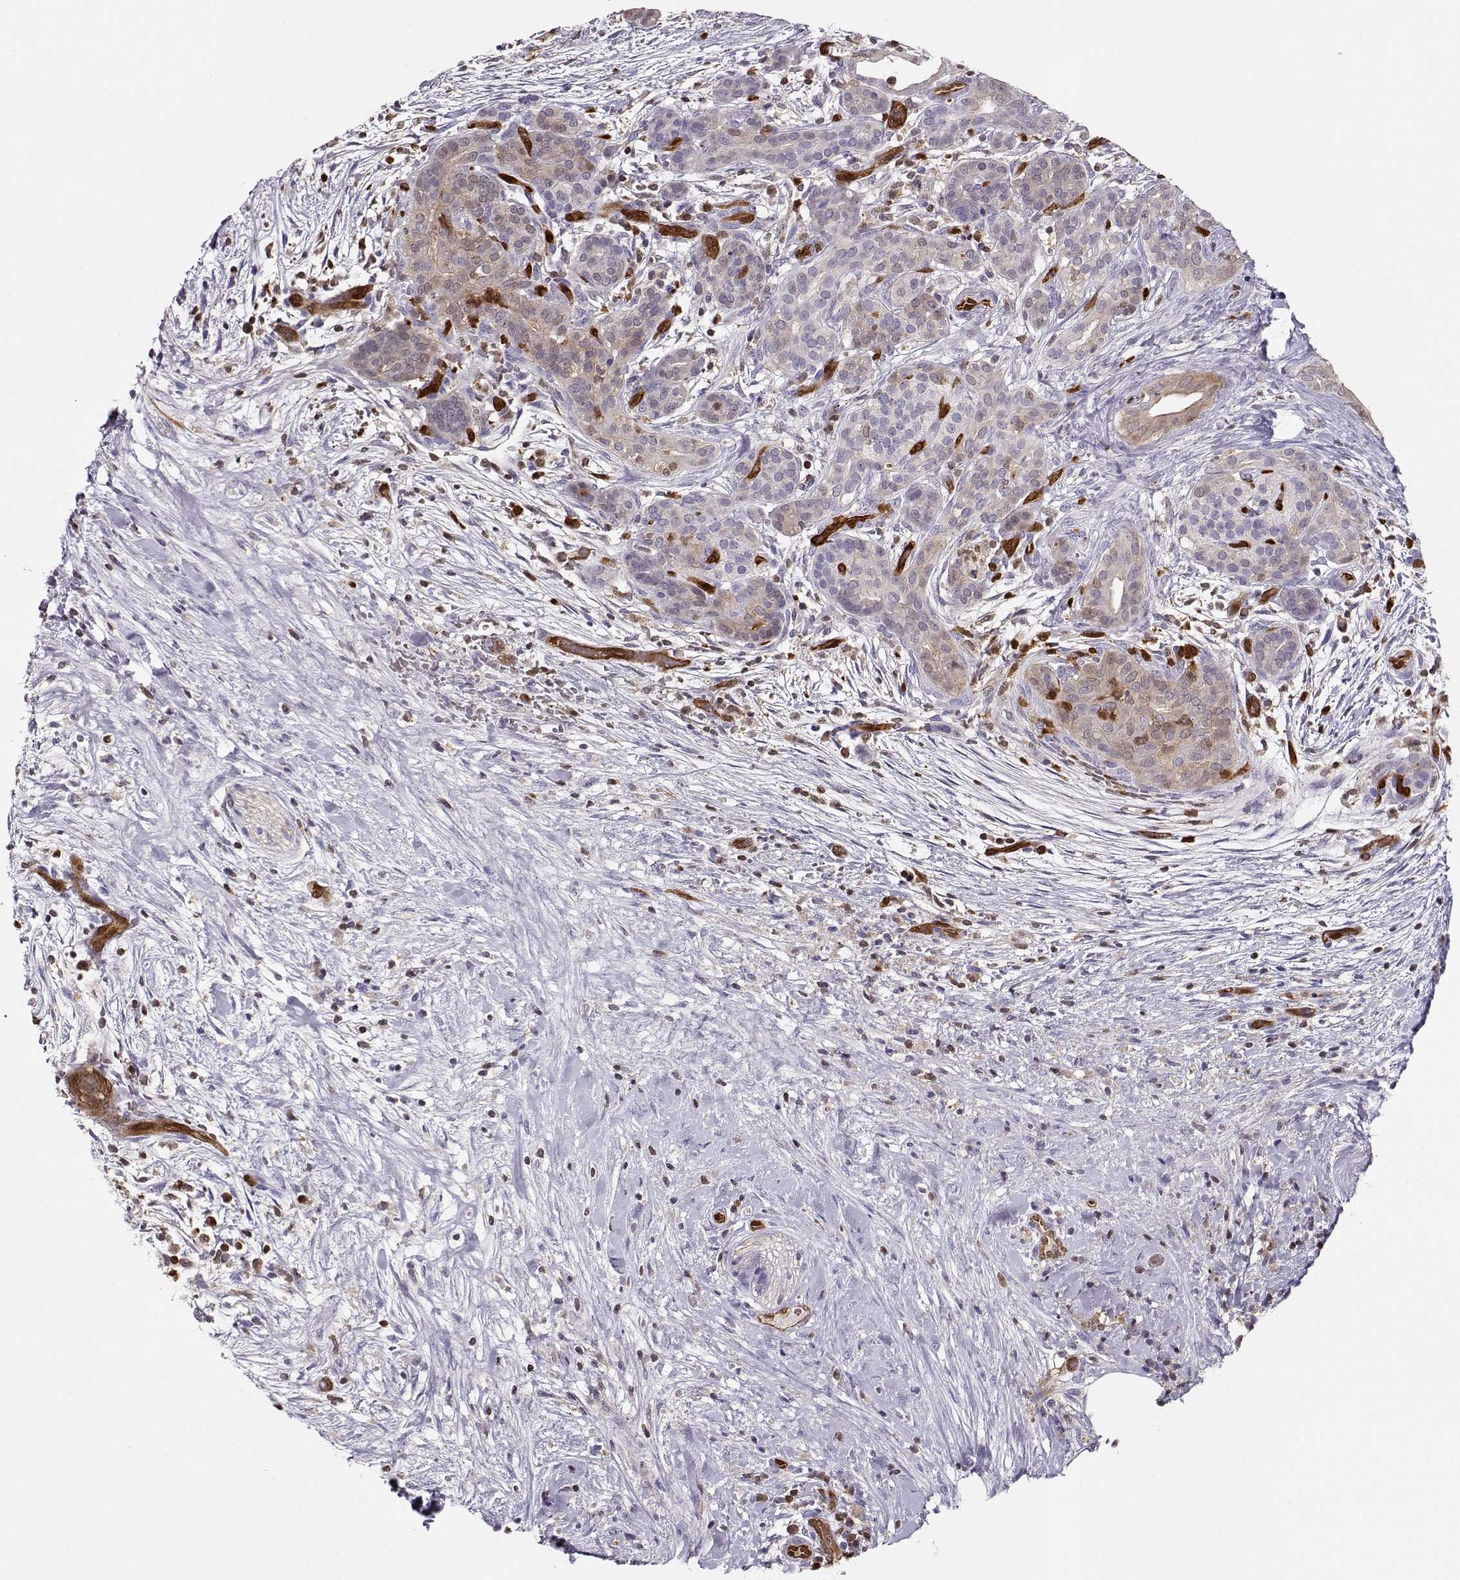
{"staining": {"intensity": "weak", "quantity": ">75%", "location": "cytoplasmic/membranous"}, "tissue": "pancreatic cancer", "cell_type": "Tumor cells", "image_type": "cancer", "snomed": [{"axis": "morphology", "description": "Adenocarcinoma, NOS"}, {"axis": "topography", "description": "Pancreas"}], "caption": "Protein expression analysis of human pancreatic adenocarcinoma reveals weak cytoplasmic/membranous positivity in about >75% of tumor cells. (IHC, brightfield microscopy, high magnification).", "gene": "PNP", "patient": {"sex": "male", "age": 44}}